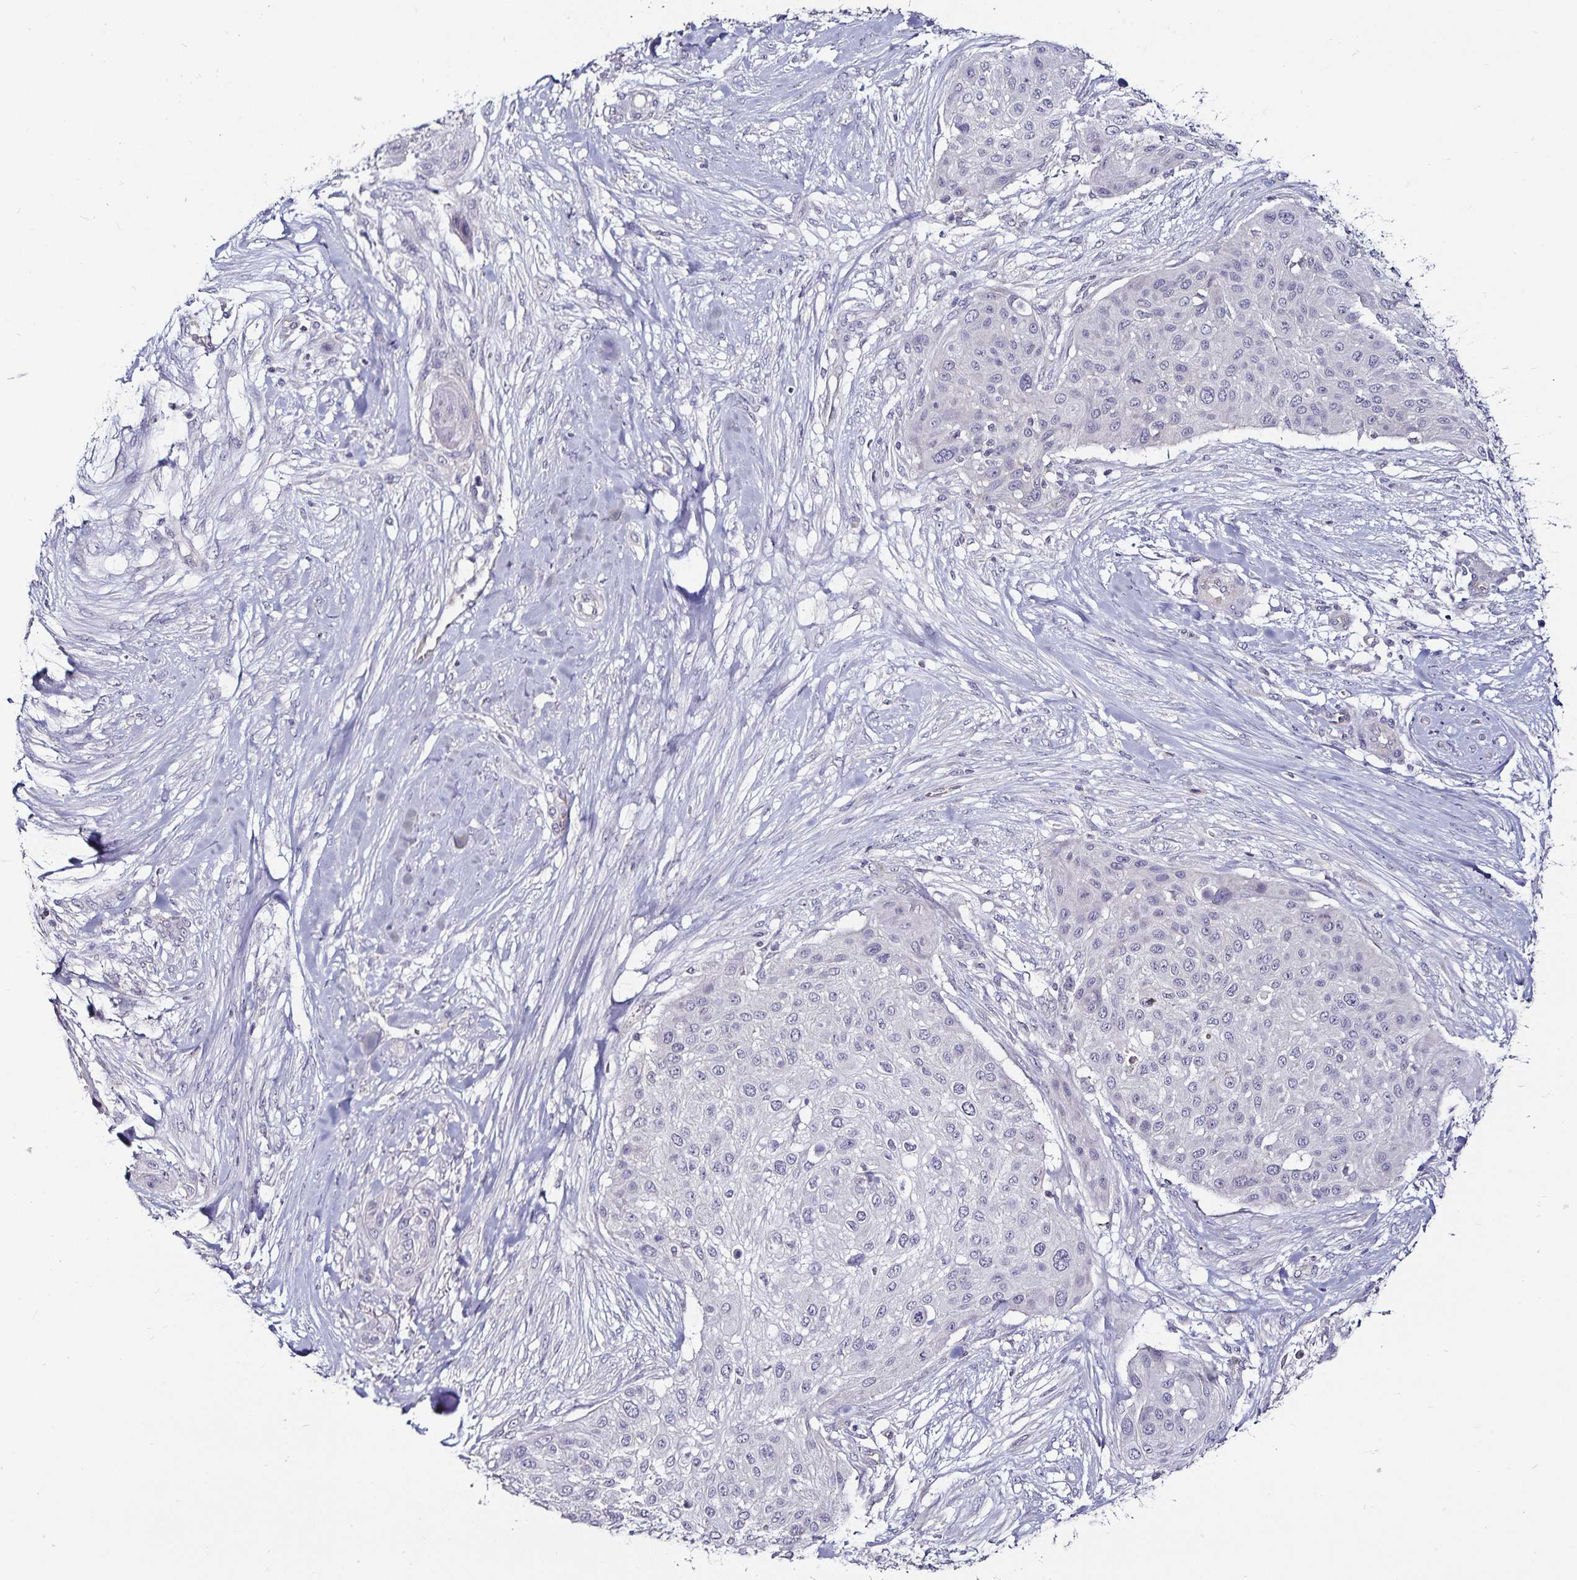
{"staining": {"intensity": "negative", "quantity": "none", "location": "none"}, "tissue": "skin cancer", "cell_type": "Tumor cells", "image_type": "cancer", "snomed": [{"axis": "morphology", "description": "Squamous cell carcinoma, NOS"}, {"axis": "topography", "description": "Skin"}], "caption": "Immunohistochemistry (IHC) photomicrograph of neoplastic tissue: human skin squamous cell carcinoma stained with DAB displays no significant protein staining in tumor cells.", "gene": "ACSL5", "patient": {"sex": "female", "age": 87}}